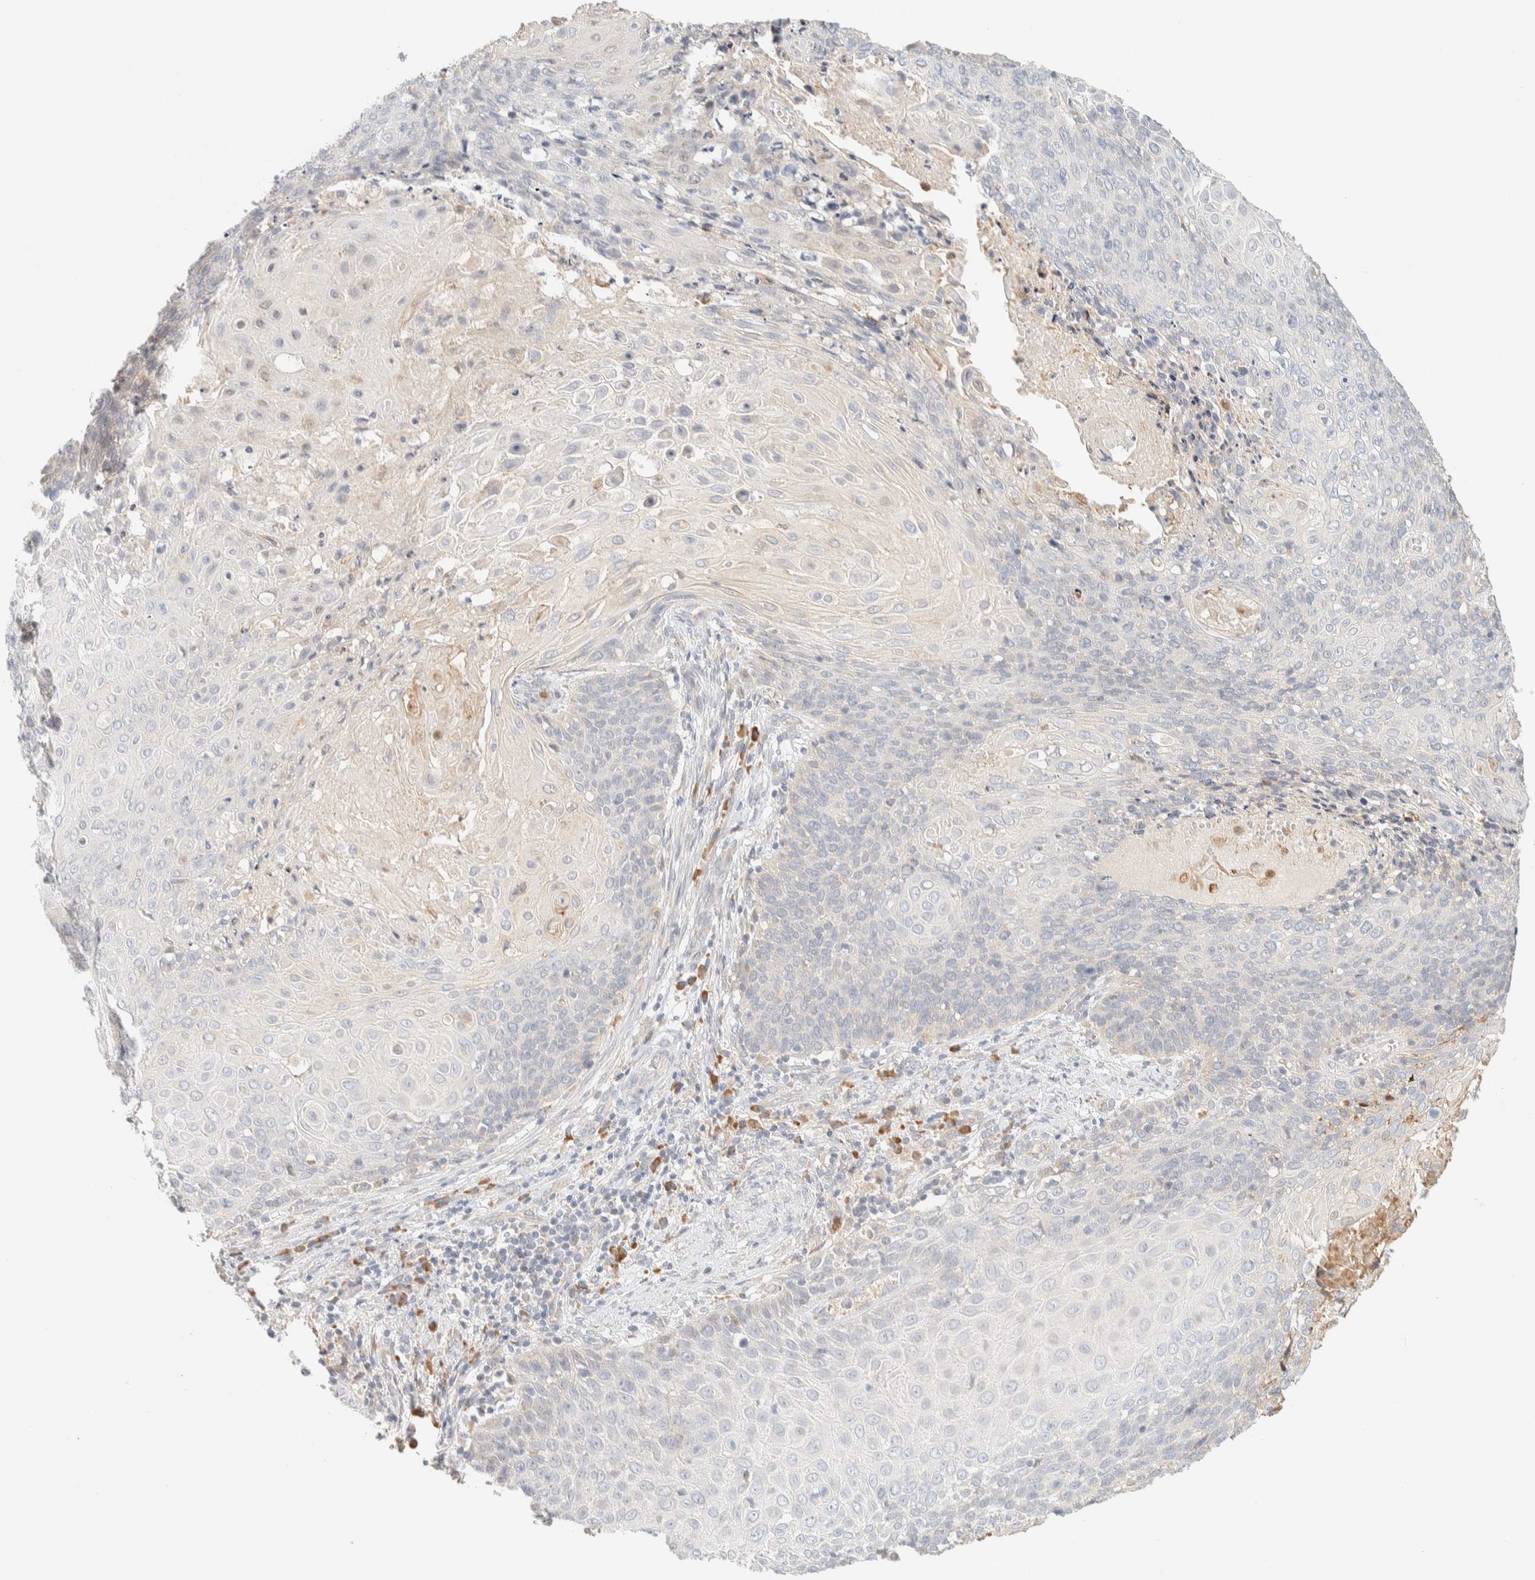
{"staining": {"intensity": "negative", "quantity": "none", "location": "none"}, "tissue": "cervical cancer", "cell_type": "Tumor cells", "image_type": "cancer", "snomed": [{"axis": "morphology", "description": "Squamous cell carcinoma, NOS"}, {"axis": "topography", "description": "Cervix"}], "caption": "Cervical cancer stained for a protein using immunohistochemistry (IHC) shows no expression tumor cells.", "gene": "TTC3", "patient": {"sex": "female", "age": 39}}